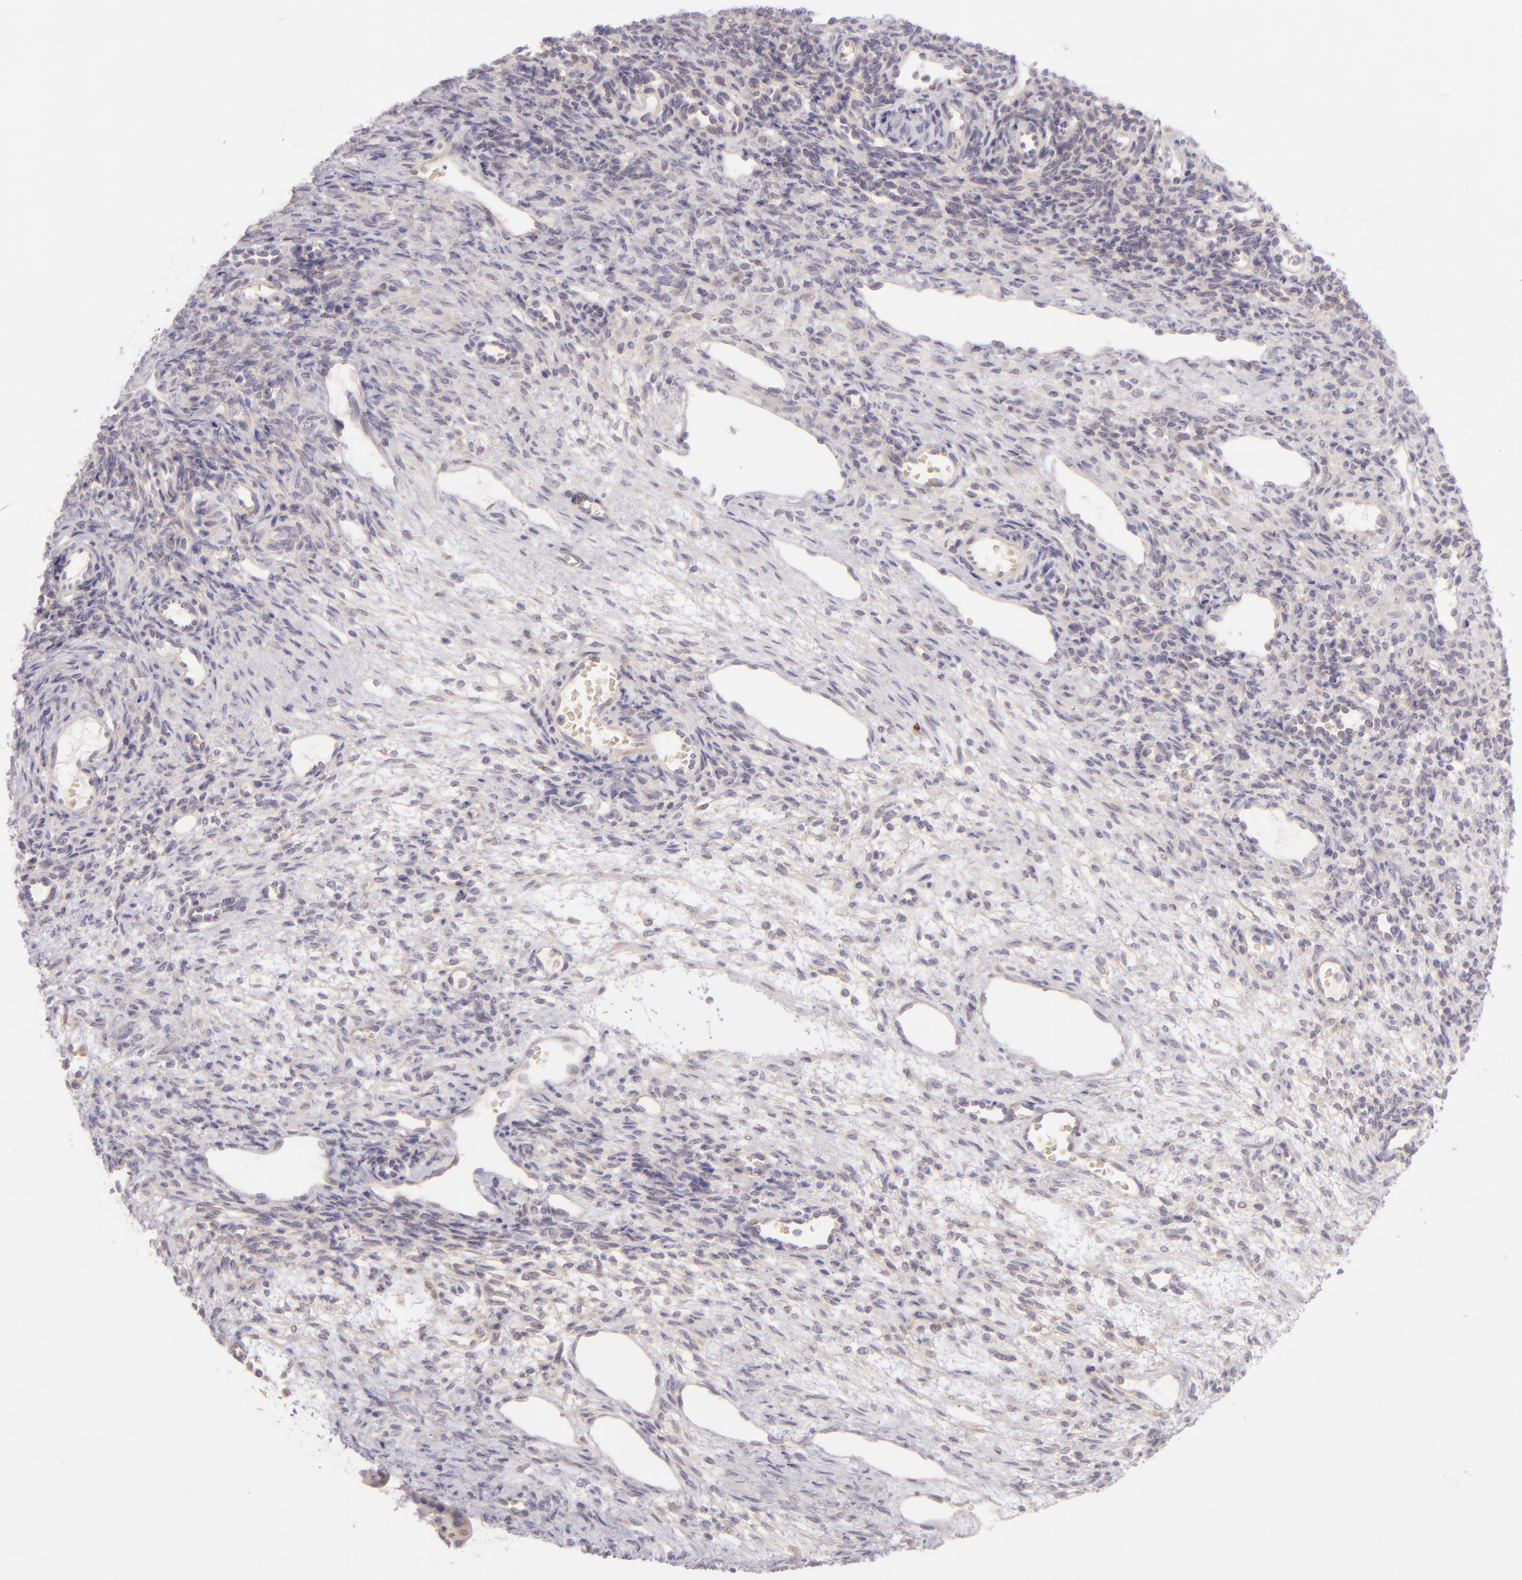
{"staining": {"intensity": "negative", "quantity": "none", "location": "none"}, "tissue": "ovary", "cell_type": "Follicle cells", "image_type": "normal", "snomed": [{"axis": "morphology", "description": "Normal tissue, NOS"}, {"axis": "topography", "description": "Ovary"}], "caption": "Immunohistochemistry image of unremarkable ovary stained for a protein (brown), which demonstrates no staining in follicle cells. Brightfield microscopy of immunohistochemistry (IHC) stained with DAB (brown) and hematoxylin (blue), captured at high magnification.", "gene": "ZC3H7B", "patient": {"sex": "female", "age": 33}}